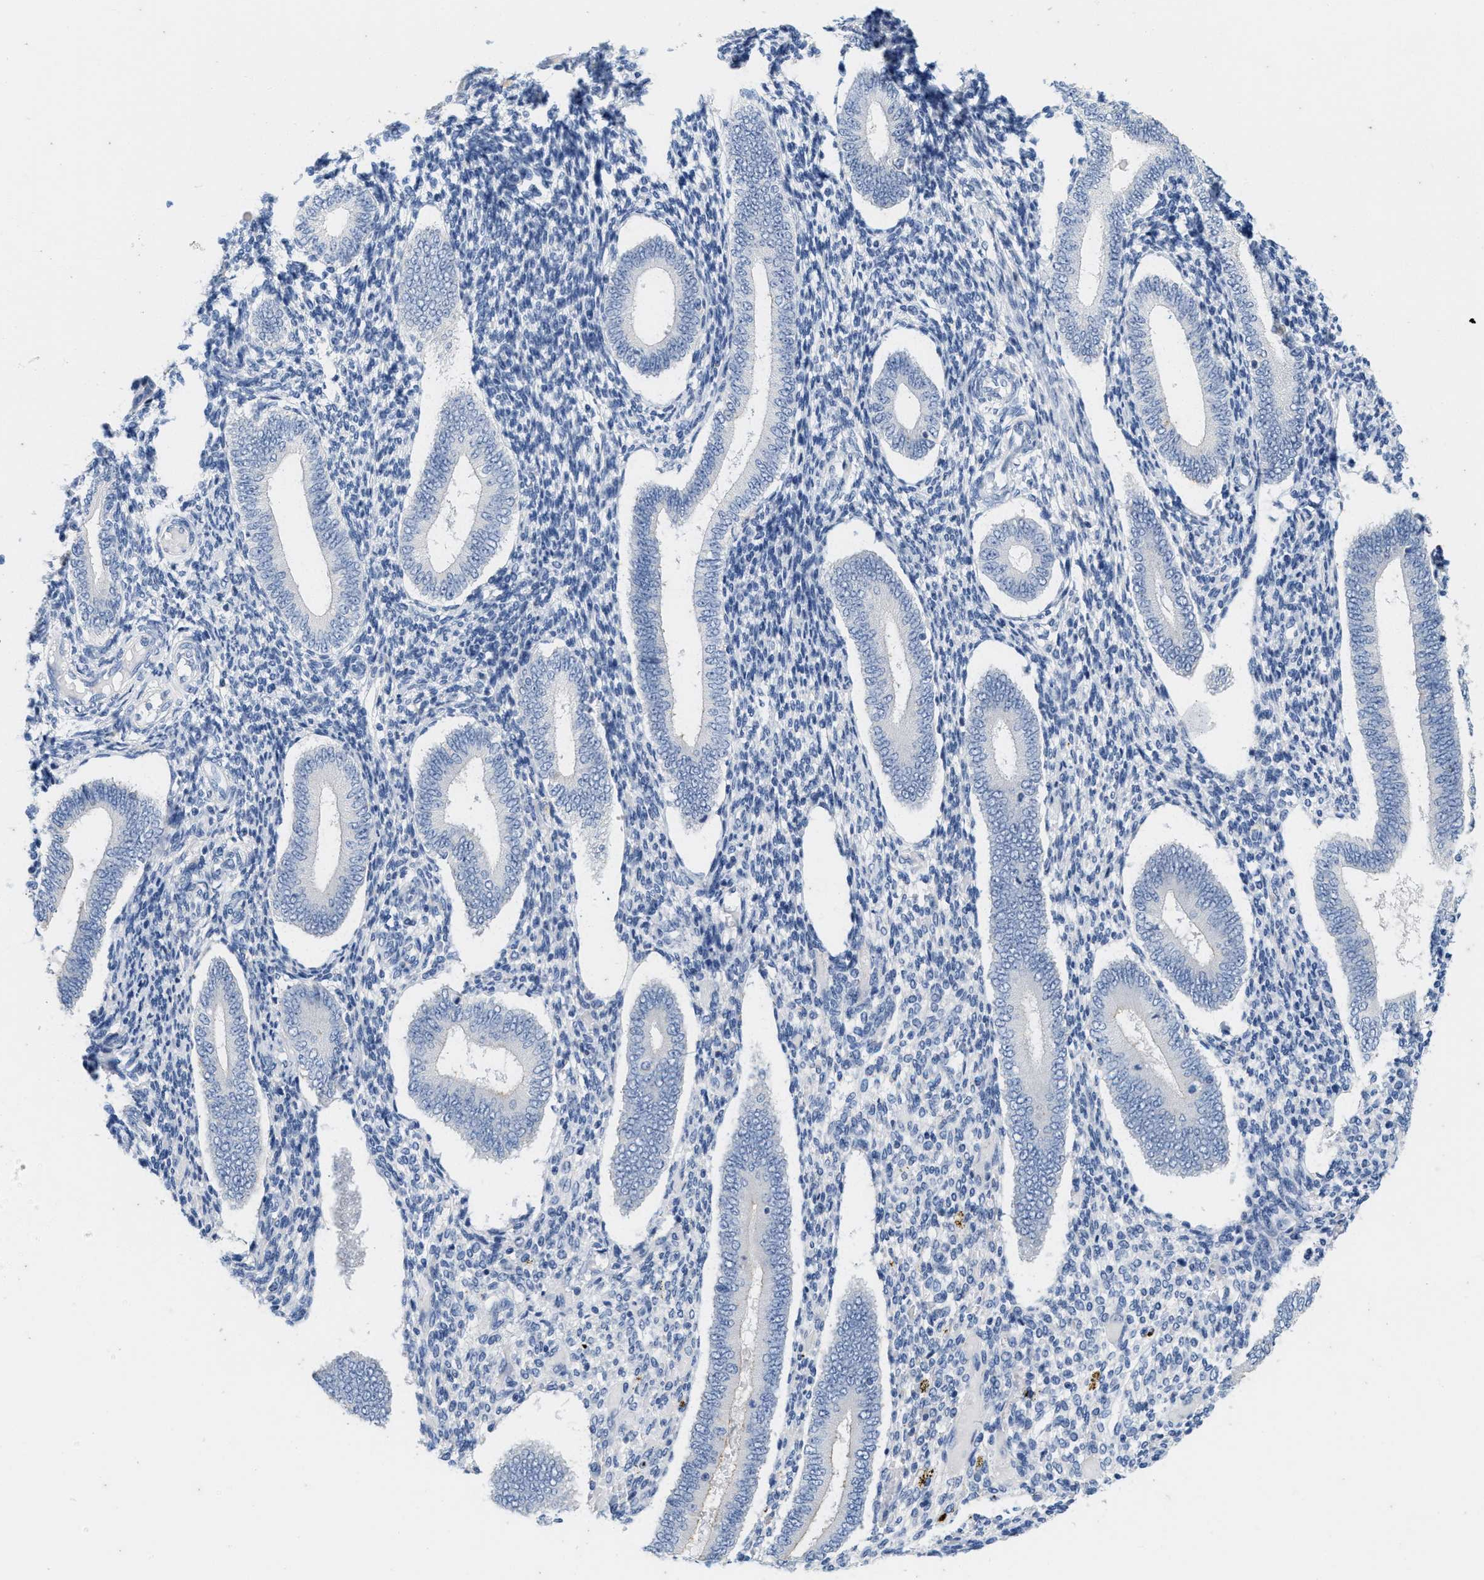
{"staining": {"intensity": "negative", "quantity": "none", "location": "none"}, "tissue": "endometrium", "cell_type": "Cells in endometrial stroma", "image_type": "normal", "snomed": [{"axis": "morphology", "description": "Normal tissue, NOS"}, {"axis": "topography", "description": "Endometrium"}], "caption": "High magnification brightfield microscopy of unremarkable endometrium stained with DAB (3,3'-diaminobenzidine) (brown) and counterstained with hematoxylin (blue): cells in endometrial stroma show no significant positivity. (Brightfield microscopy of DAB immunohistochemistry (IHC) at high magnification).", "gene": "ABCB11", "patient": {"sex": "female", "age": 42}}